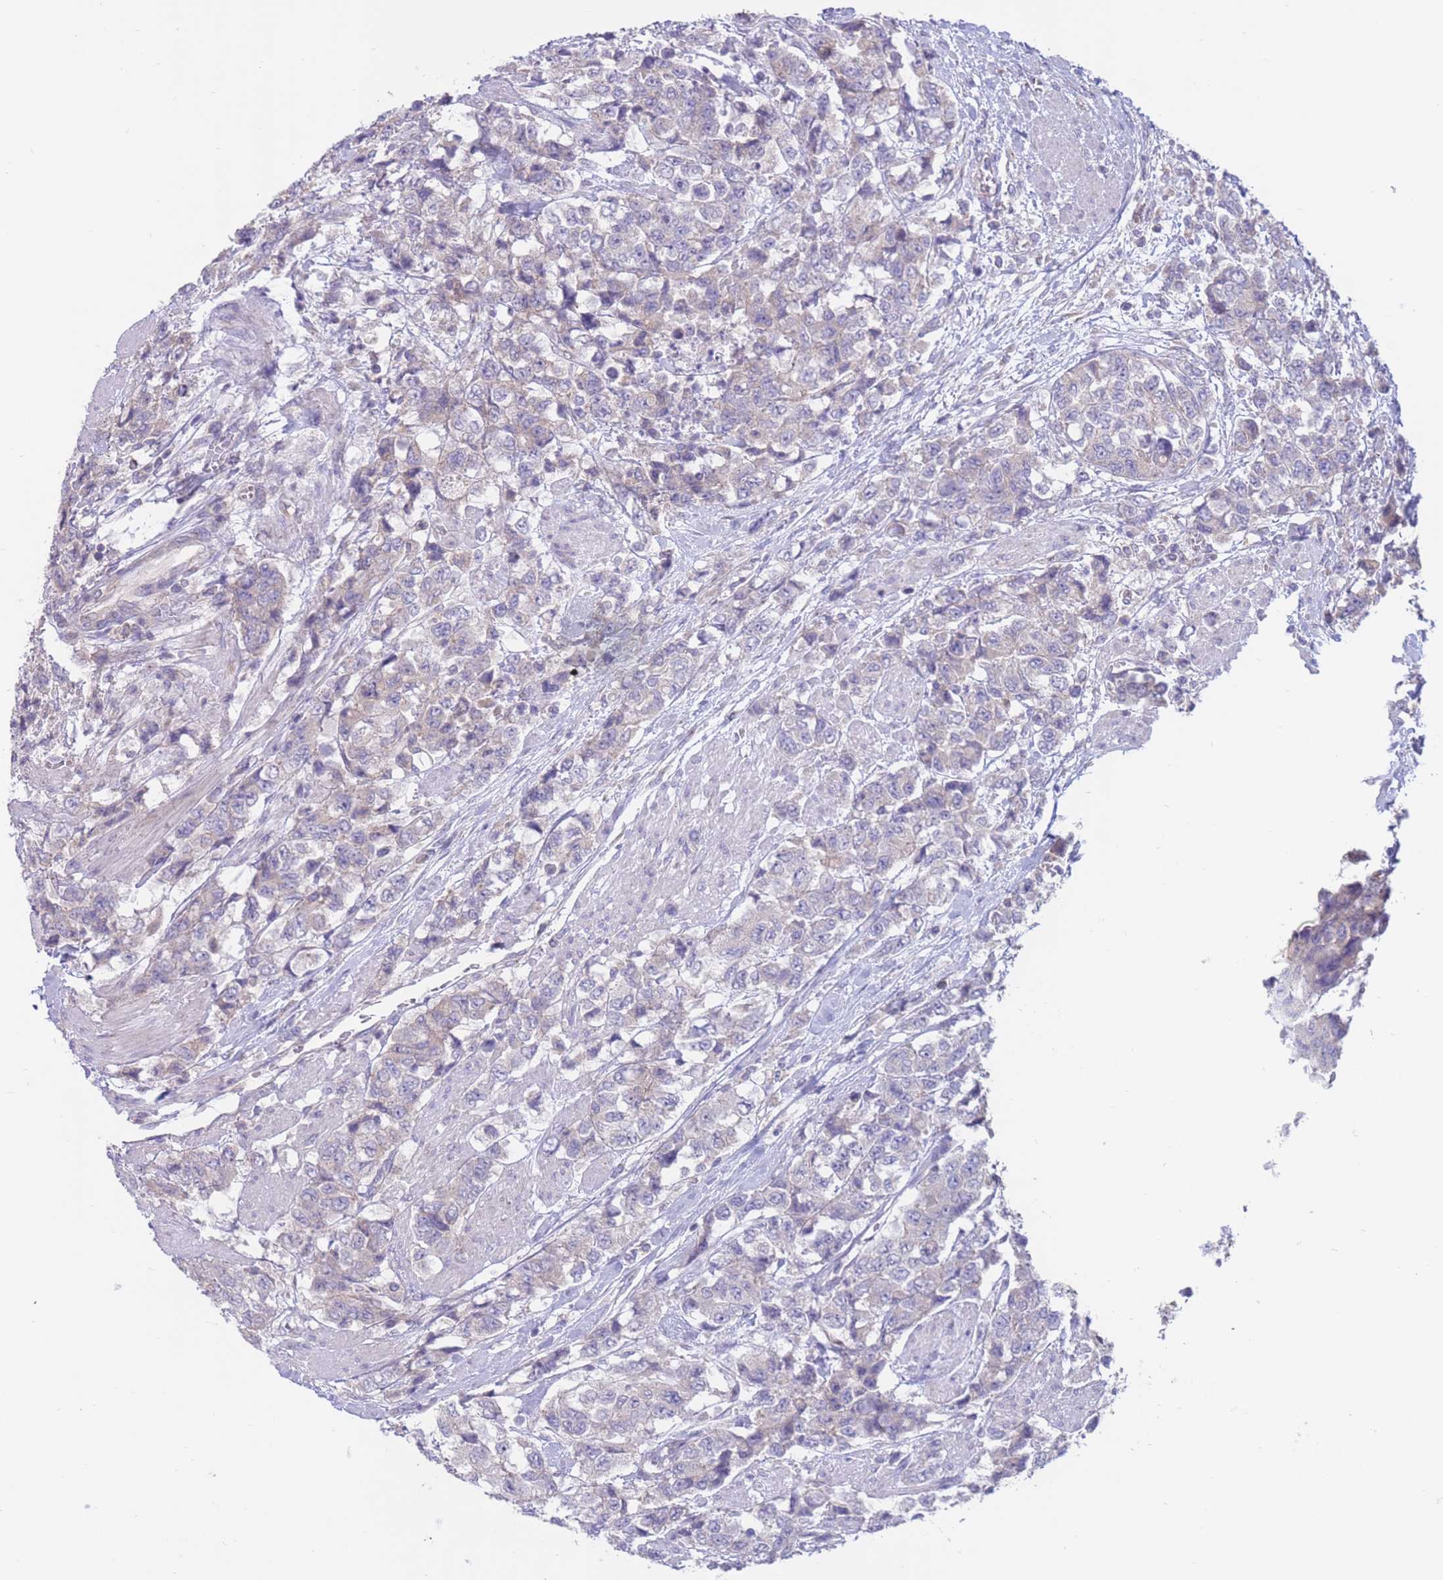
{"staining": {"intensity": "negative", "quantity": "none", "location": "none"}, "tissue": "urothelial cancer", "cell_type": "Tumor cells", "image_type": "cancer", "snomed": [{"axis": "morphology", "description": "Urothelial carcinoma, High grade"}, {"axis": "topography", "description": "Urinary bladder"}], "caption": "This histopathology image is of high-grade urothelial carcinoma stained with IHC to label a protein in brown with the nuclei are counter-stained blue. There is no positivity in tumor cells. Brightfield microscopy of IHC stained with DAB (brown) and hematoxylin (blue), captured at high magnification.", "gene": "ALS2CL", "patient": {"sex": "female", "age": 78}}